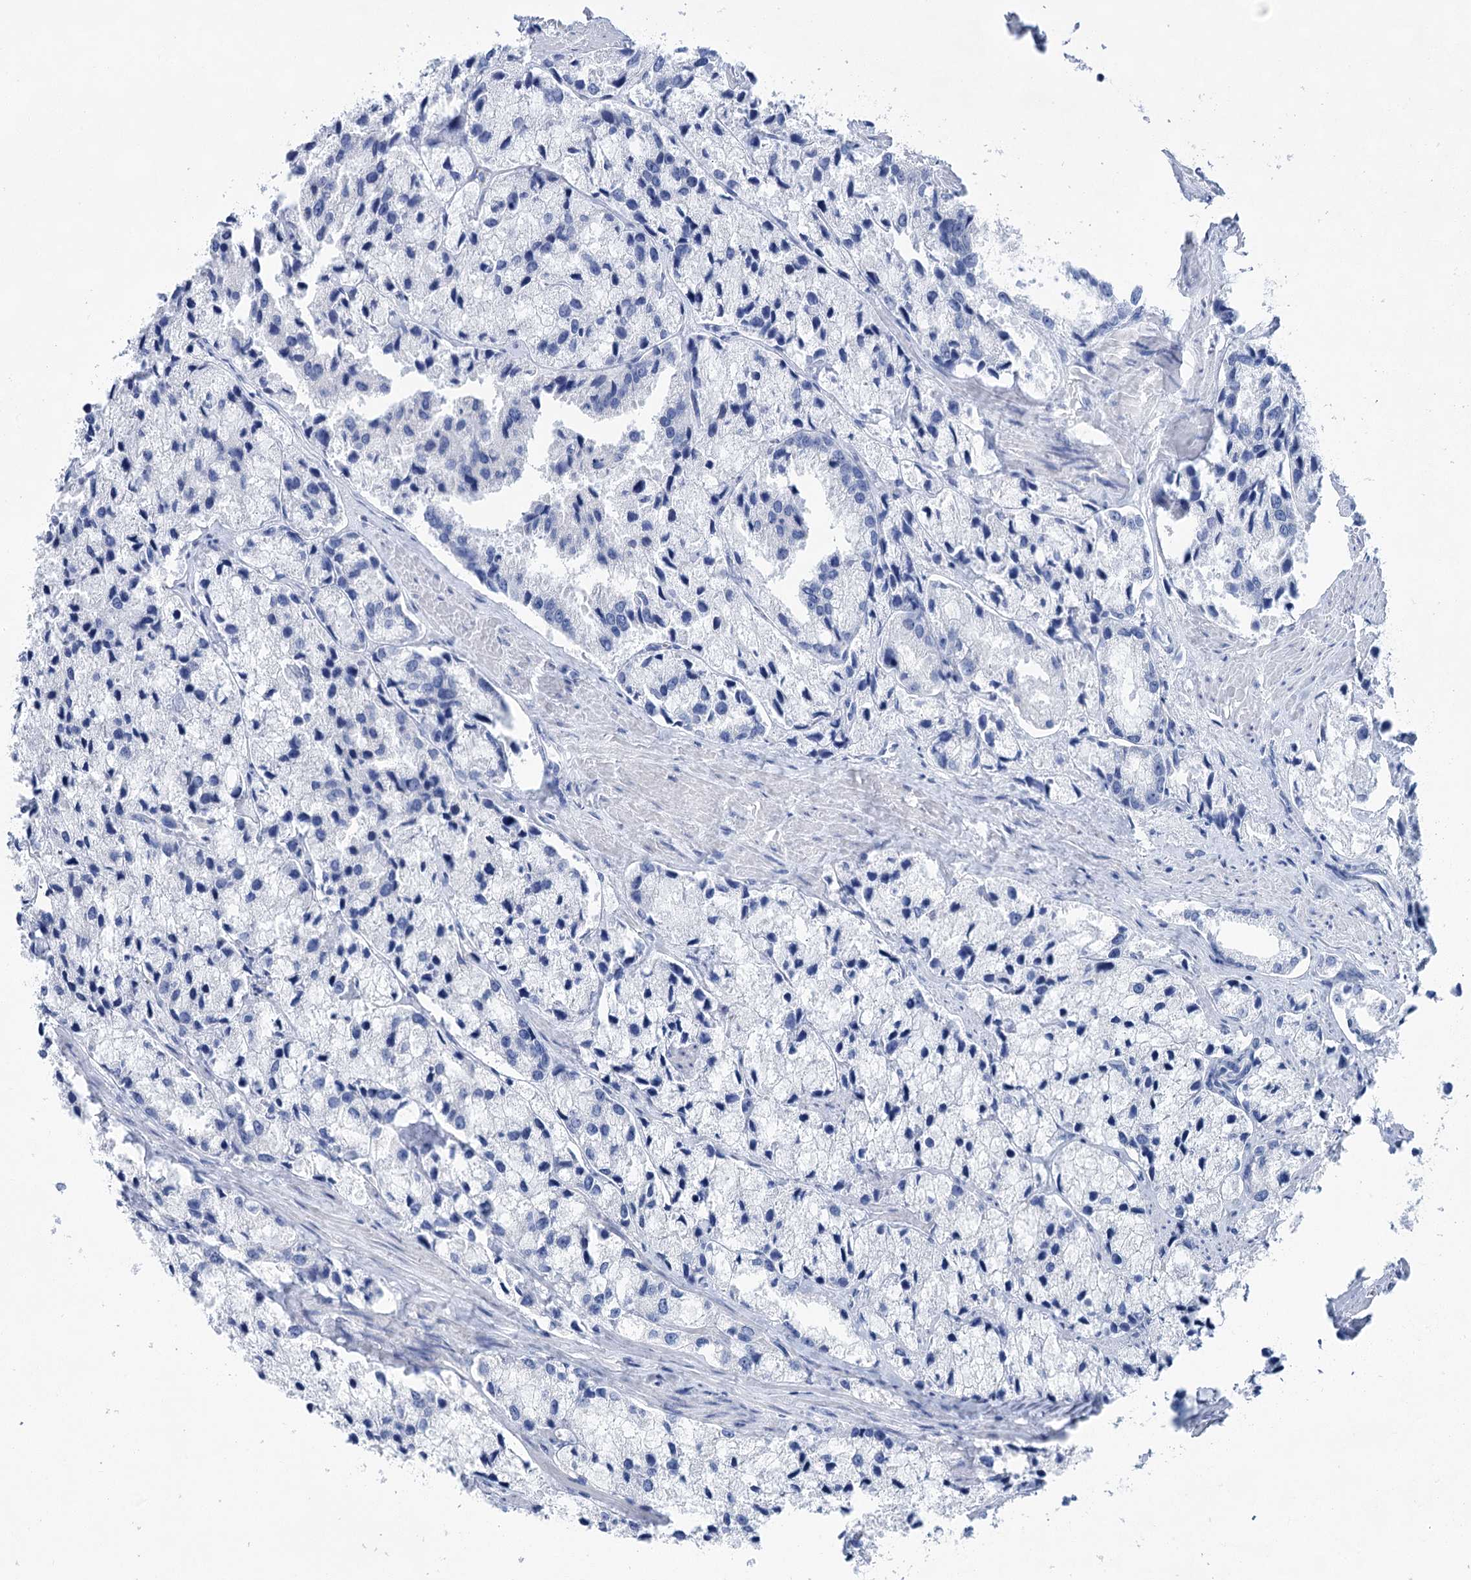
{"staining": {"intensity": "negative", "quantity": "none", "location": "none"}, "tissue": "prostate cancer", "cell_type": "Tumor cells", "image_type": "cancer", "snomed": [{"axis": "morphology", "description": "Adenocarcinoma, High grade"}, {"axis": "topography", "description": "Prostate"}], "caption": "Immunohistochemical staining of human prostate cancer (adenocarcinoma (high-grade)) displays no significant expression in tumor cells. (DAB (3,3'-diaminobenzidine) immunohistochemistry (IHC), high magnification).", "gene": "LALBA", "patient": {"sex": "male", "age": 66}}